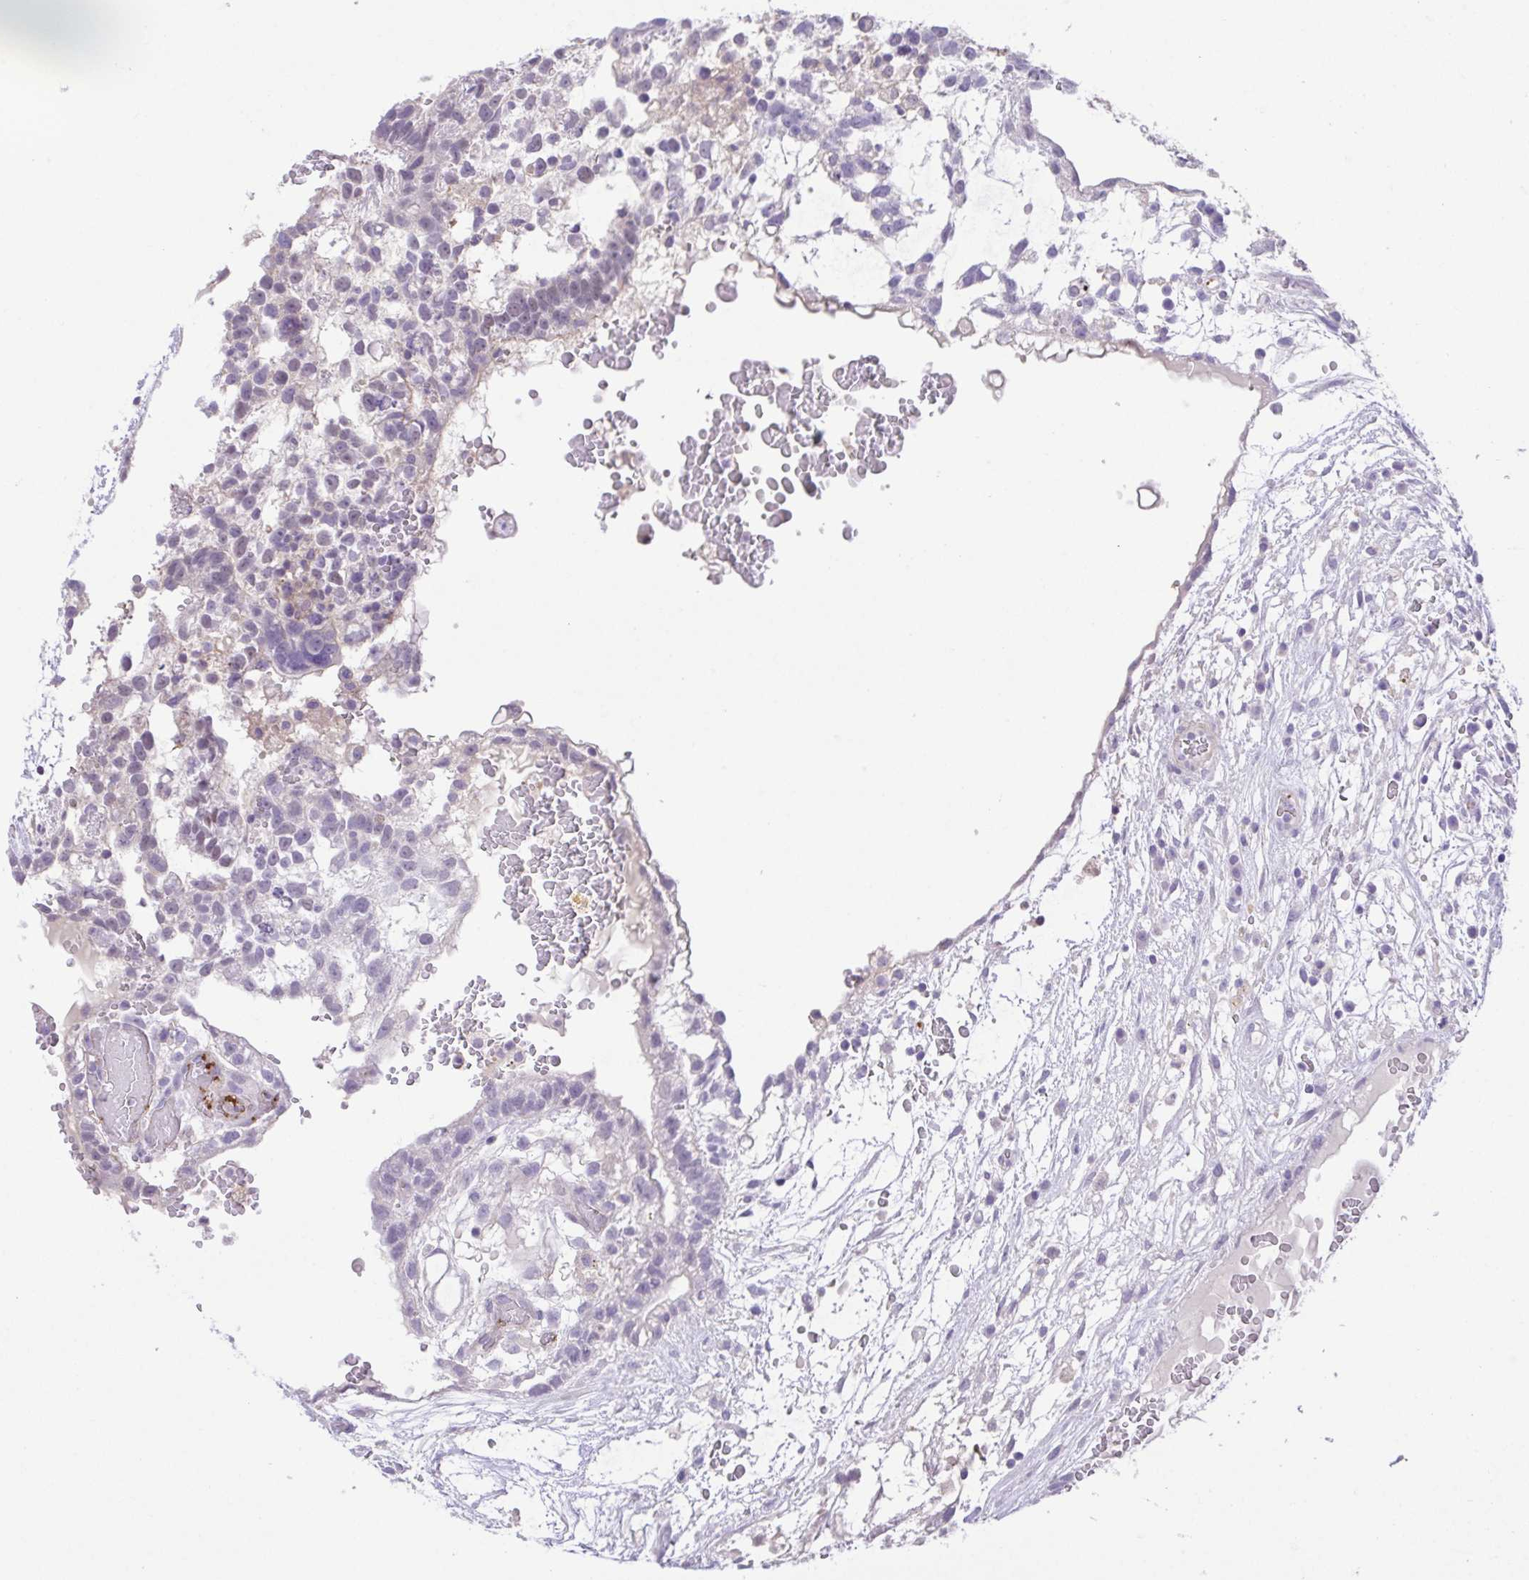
{"staining": {"intensity": "negative", "quantity": "none", "location": "none"}, "tissue": "testis cancer", "cell_type": "Tumor cells", "image_type": "cancer", "snomed": [{"axis": "morphology", "description": "Normal tissue, NOS"}, {"axis": "morphology", "description": "Carcinoma, Embryonal, NOS"}, {"axis": "topography", "description": "Testis"}], "caption": "A high-resolution micrograph shows IHC staining of embryonal carcinoma (testis), which shows no significant expression in tumor cells.", "gene": "PRR14L", "patient": {"sex": "male", "age": 32}}